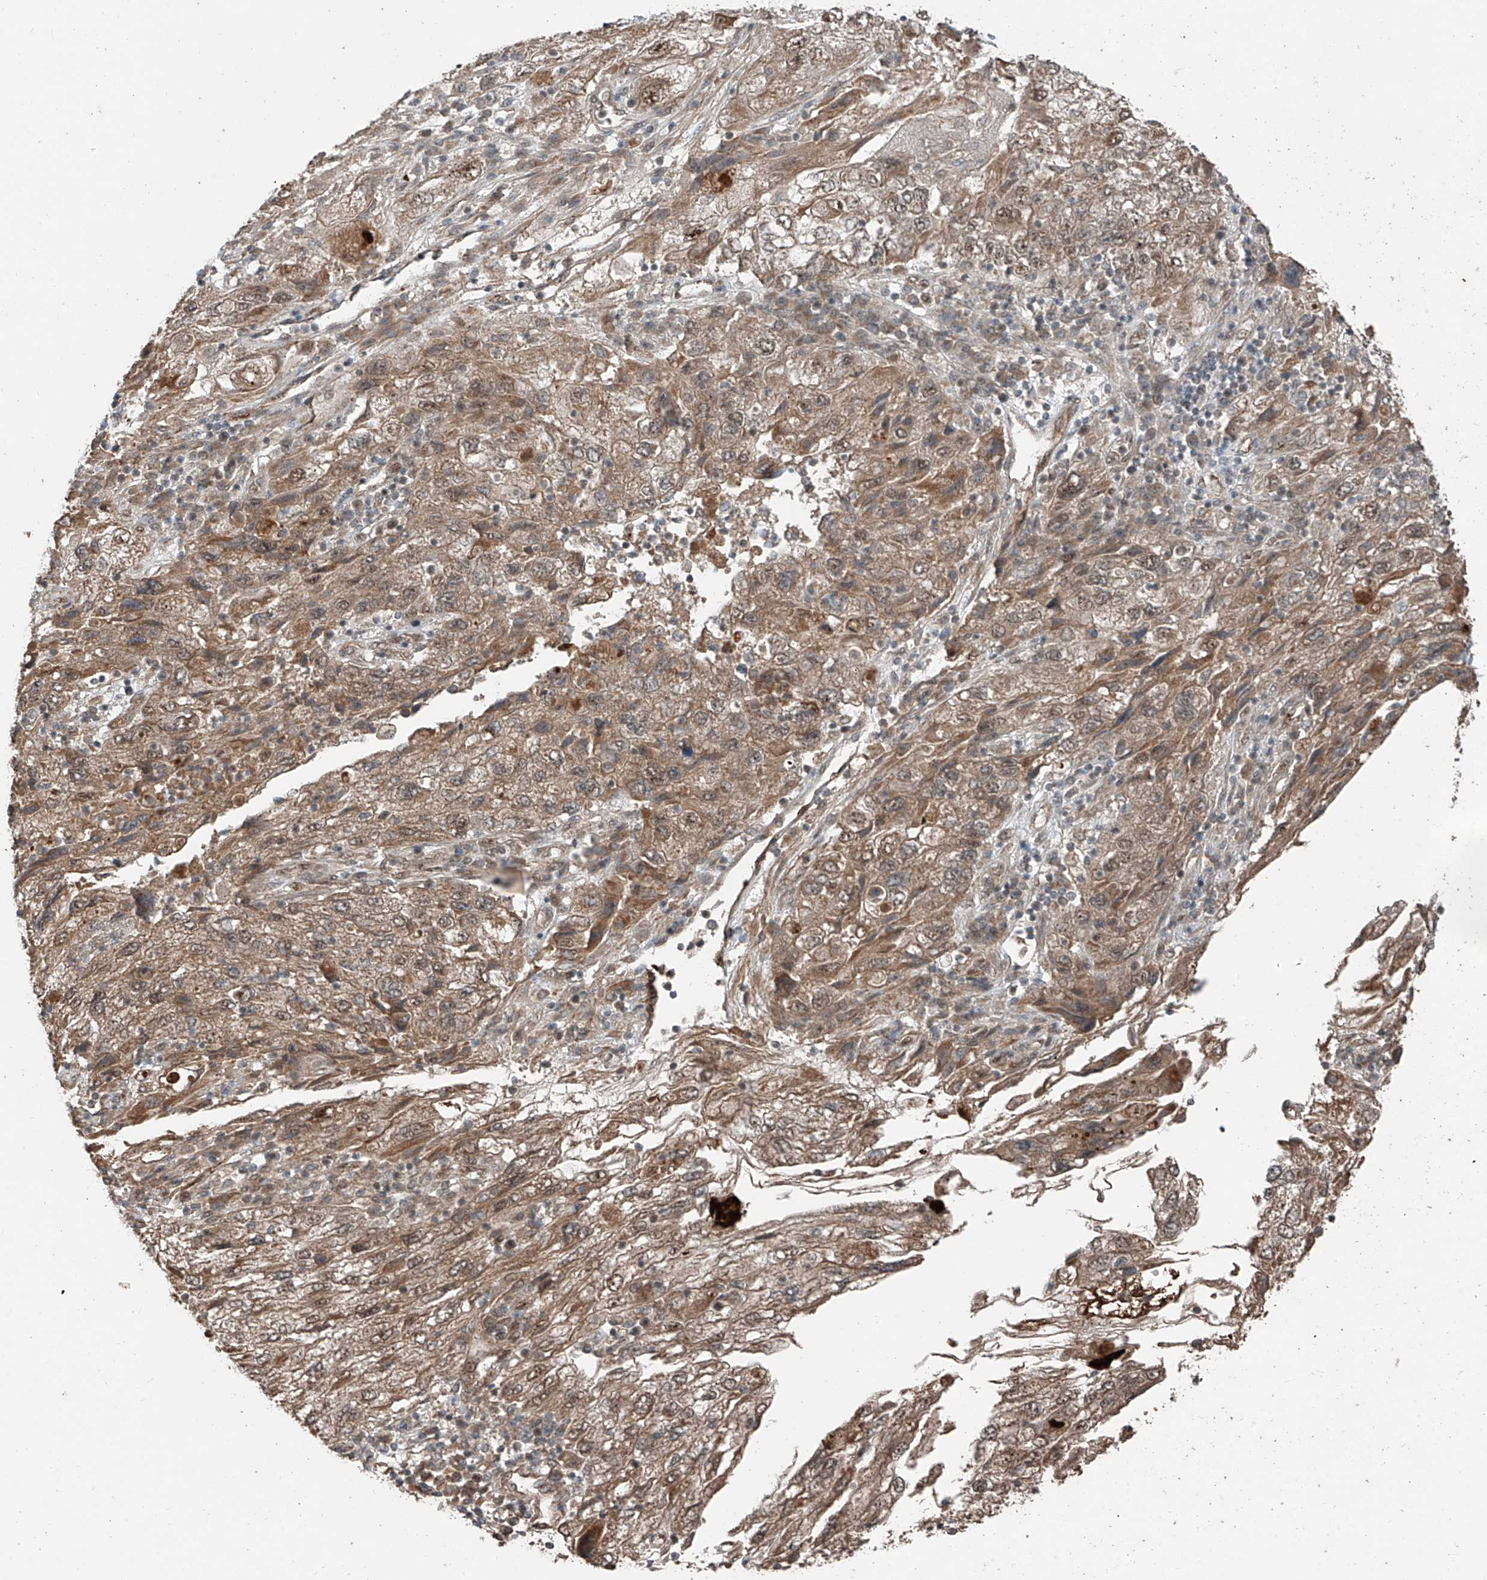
{"staining": {"intensity": "moderate", "quantity": ">75%", "location": "cytoplasmic/membranous"}, "tissue": "endometrial cancer", "cell_type": "Tumor cells", "image_type": "cancer", "snomed": [{"axis": "morphology", "description": "Adenocarcinoma, NOS"}, {"axis": "topography", "description": "Endometrium"}], "caption": "There is medium levels of moderate cytoplasmic/membranous staining in tumor cells of endometrial cancer, as demonstrated by immunohistochemical staining (brown color).", "gene": "ZNF620", "patient": {"sex": "female", "age": 49}}